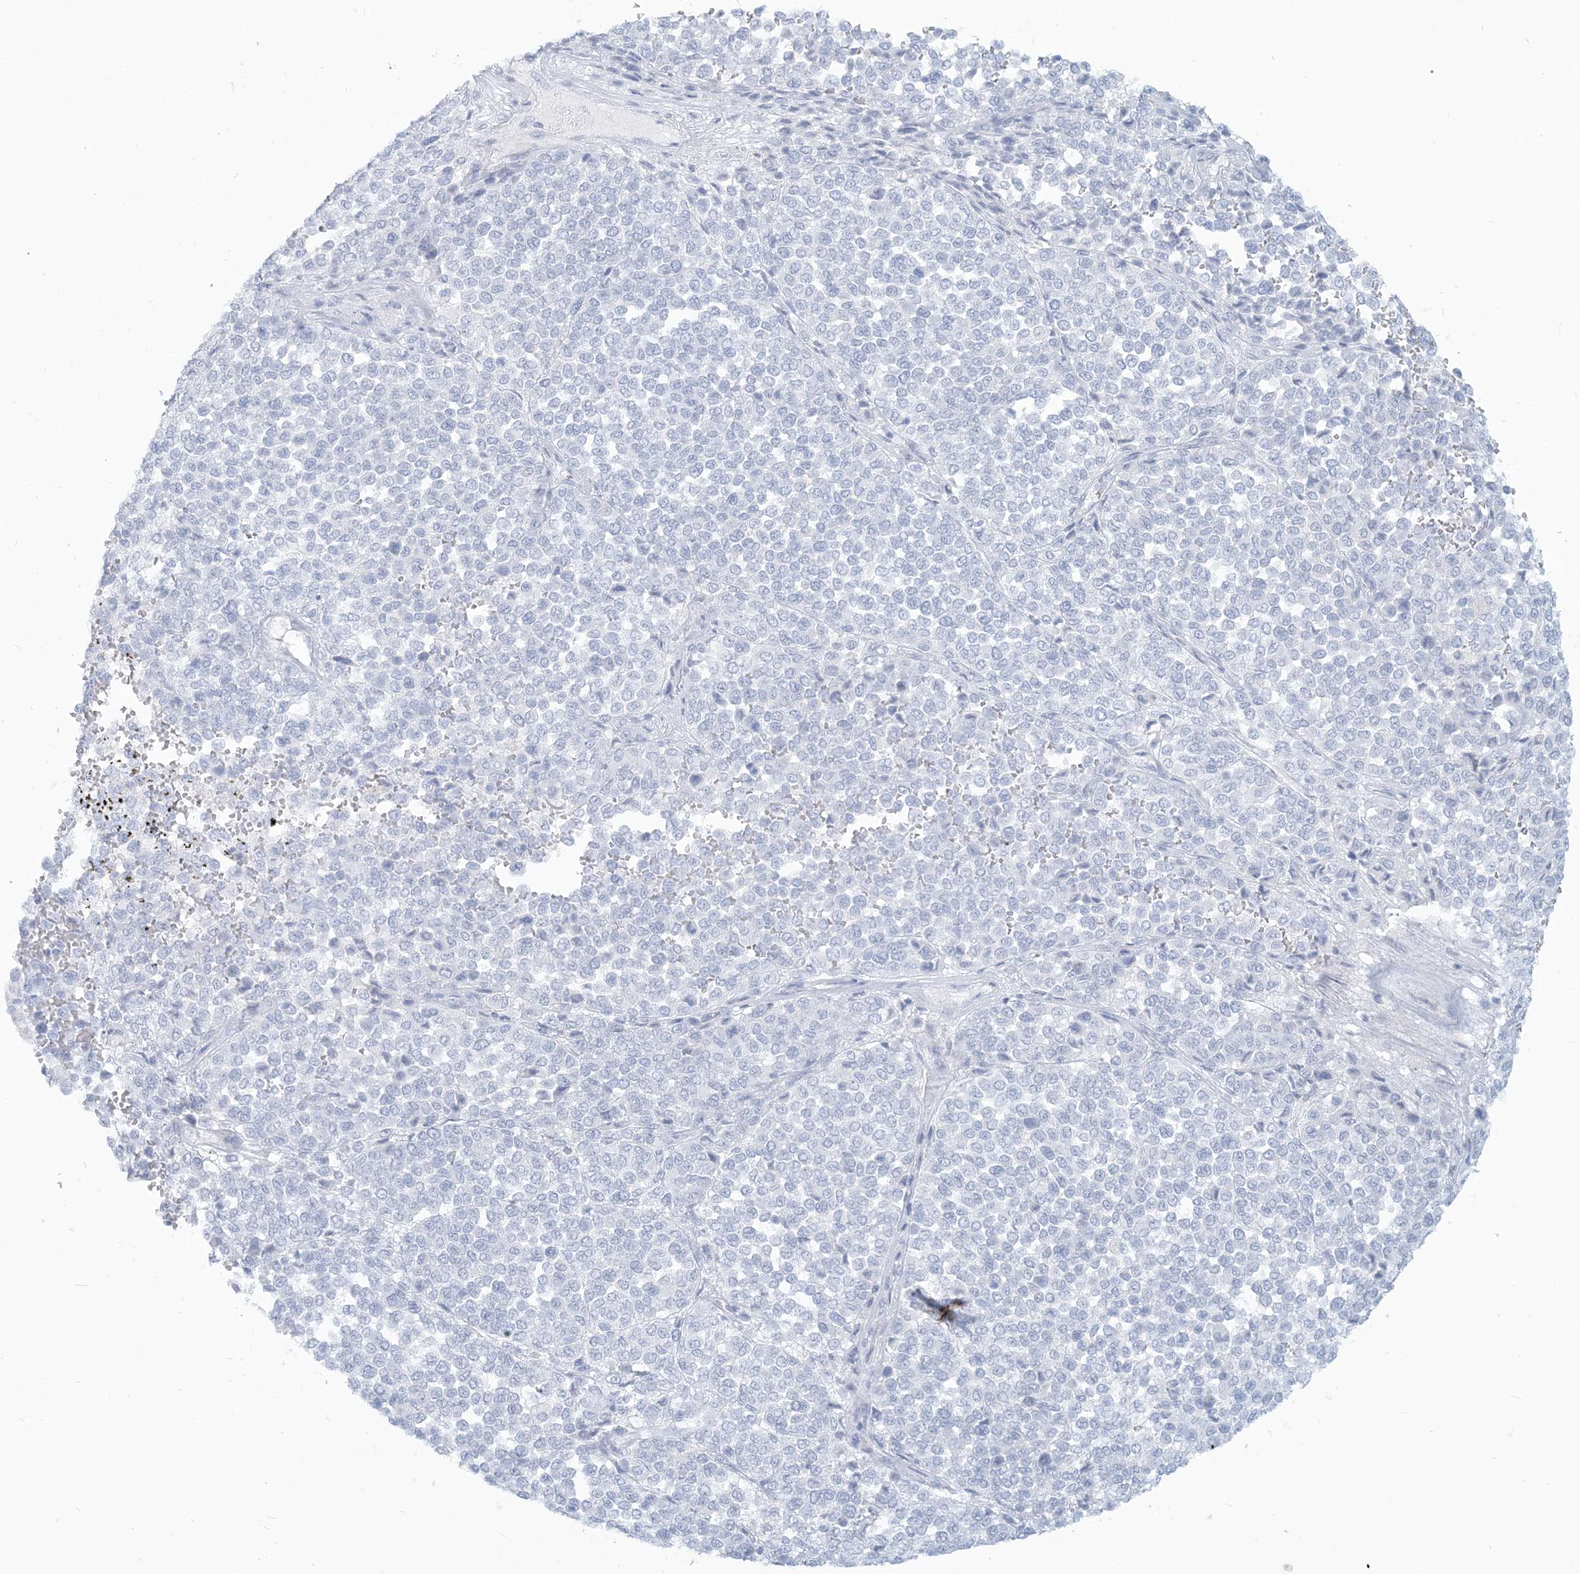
{"staining": {"intensity": "negative", "quantity": "none", "location": "none"}, "tissue": "melanoma", "cell_type": "Tumor cells", "image_type": "cancer", "snomed": [{"axis": "morphology", "description": "Malignant melanoma, Metastatic site"}, {"axis": "topography", "description": "Pancreas"}], "caption": "IHC of malignant melanoma (metastatic site) demonstrates no positivity in tumor cells.", "gene": "HLA-DRB1", "patient": {"sex": "female", "age": 30}}